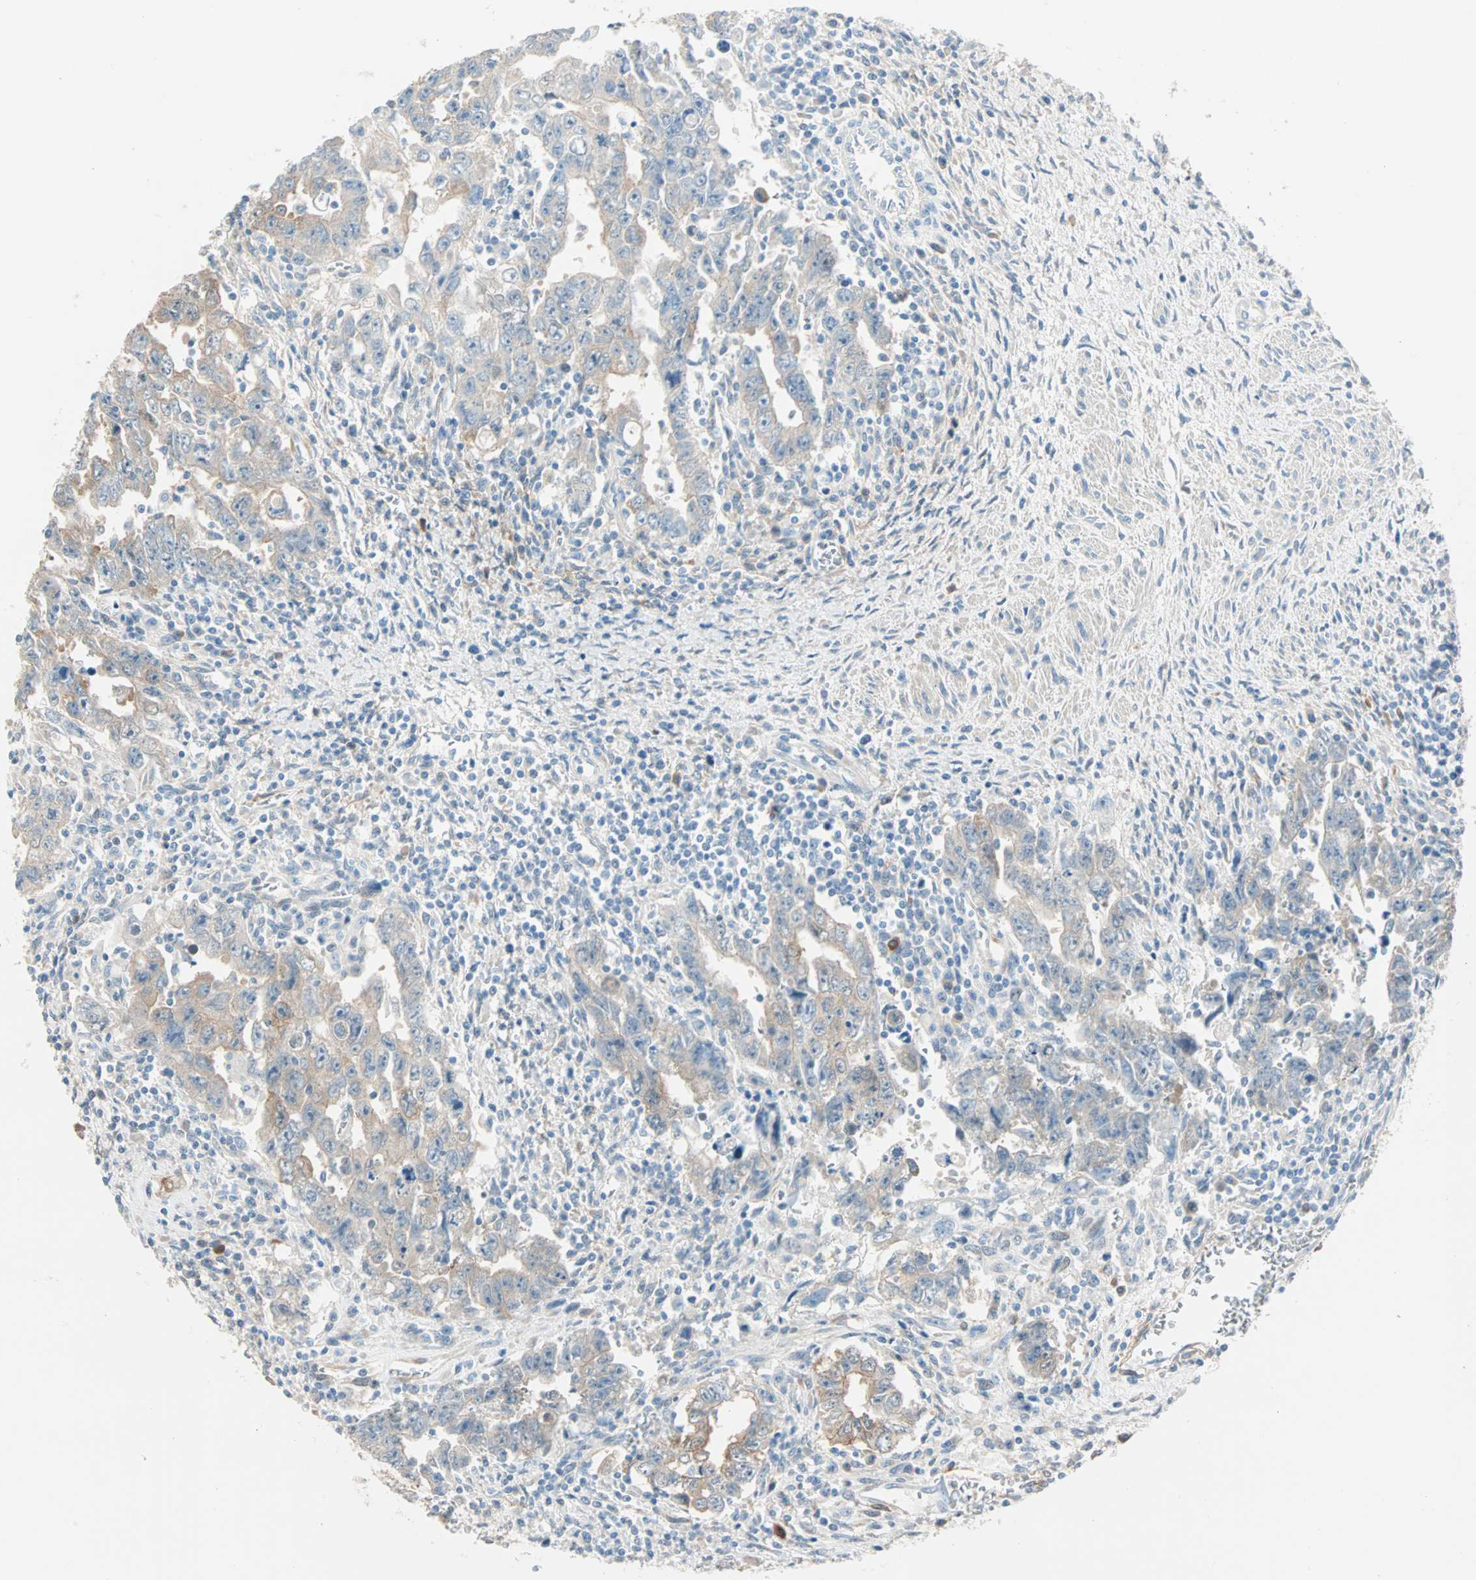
{"staining": {"intensity": "moderate", "quantity": ">75%", "location": "cytoplasmic/membranous"}, "tissue": "testis cancer", "cell_type": "Tumor cells", "image_type": "cancer", "snomed": [{"axis": "morphology", "description": "Carcinoma, Embryonal, NOS"}, {"axis": "topography", "description": "Testis"}], "caption": "Moderate cytoplasmic/membranous protein expression is present in about >75% of tumor cells in testis embryonal carcinoma.", "gene": "ATF6", "patient": {"sex": "male", "age": 28}}